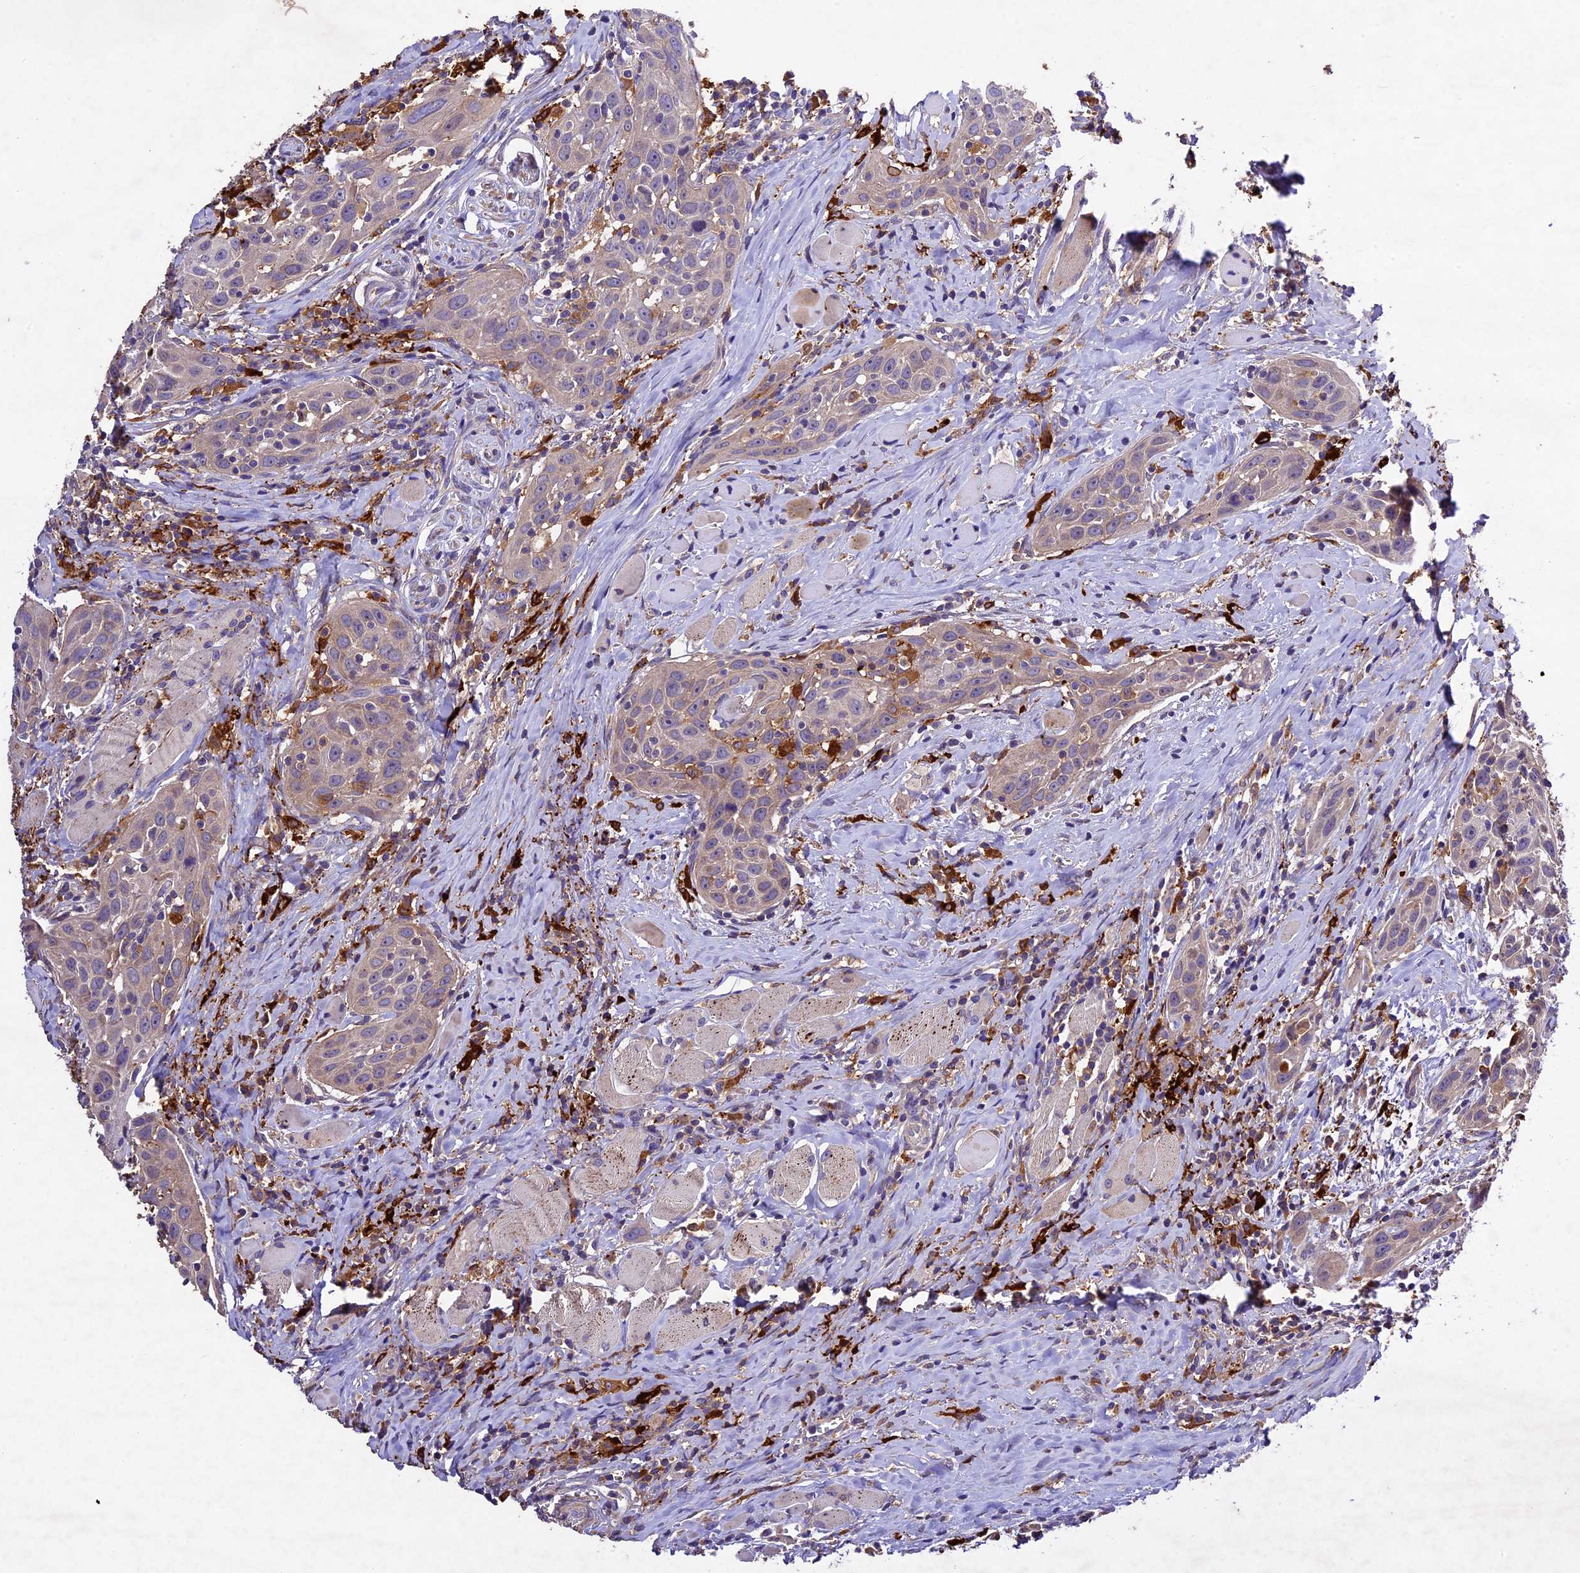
{"staining": {"intensity": "weak", "quantity": "<25%", "location": "cytoplasmic/membranous,nuclear"}, "tissue": "head and neck cancer", "cell_type": "Tumor cells", "image_type": "cancer", "snomed": [{"axis": "morphology", "description": "Squamous cell carcinoma, NOS"}, {"axis": "topography", "description": "Oral tissue"}, {"axis": "topography", "description": "Head-Neck"}], "caption": "The photomicrograph displays no staining of tumor cells in head and neck cancer.", "gene": "CILP2", "patient": {"sex": "female", "age": 50}}